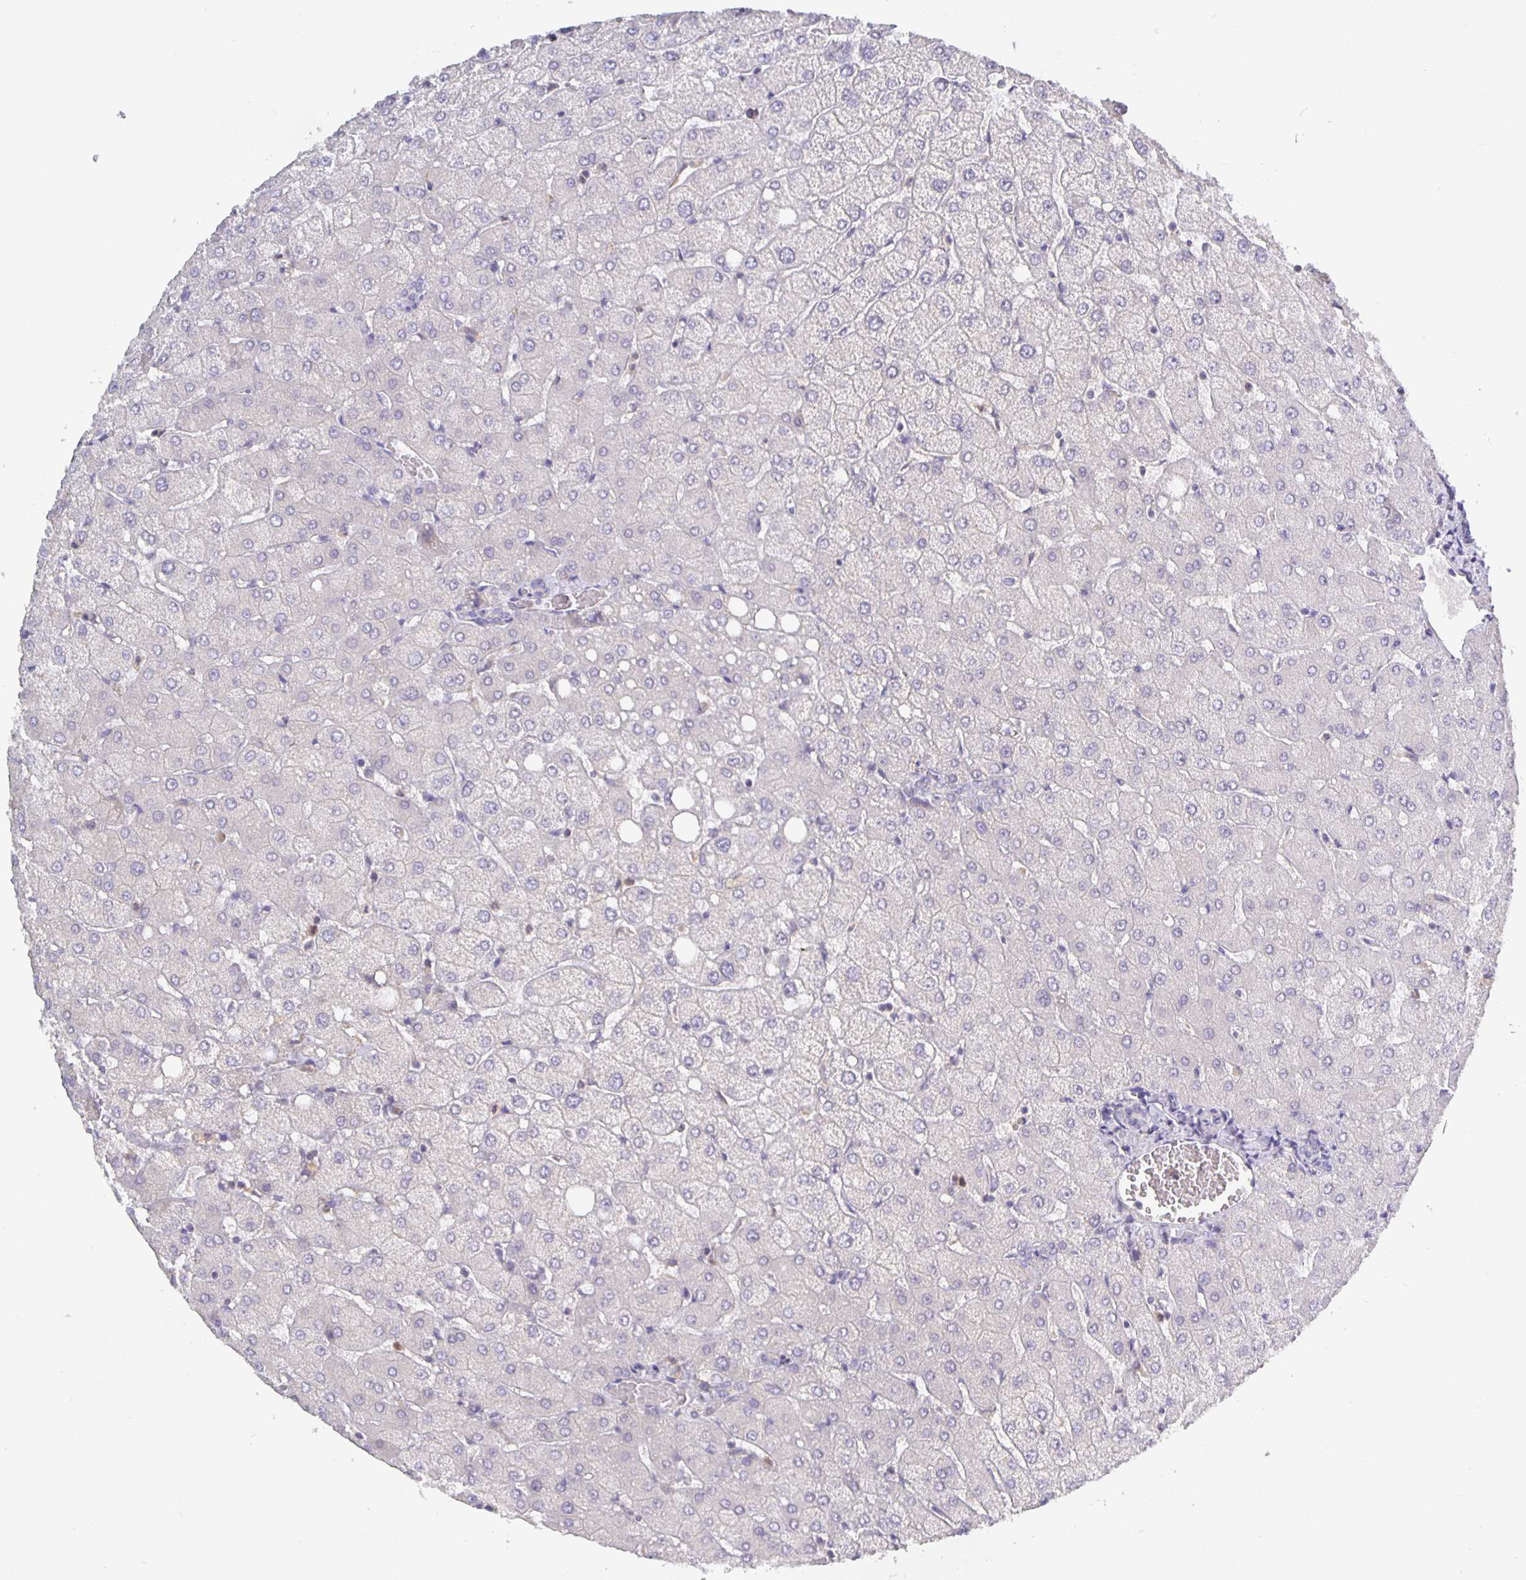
{"staining": {"intensity": "negative", "quantity": "none", "location": "none"}, "tissue": "liver", "cell_type": "Cholangiocytes", "image_type": "normal", "snomed": [{"axis": "morphology", "description": "Normal tissue, NOS"}, {"axis": "topography", "description": "Liver"}], "caption": "DAB (3,3'-diaminobenzidine) immunohistochemical staining of benign liver reveals no significant staining in cholangiocytes.", "gene": "GDF15", "patient": {"sex": "female", "age": 54}}